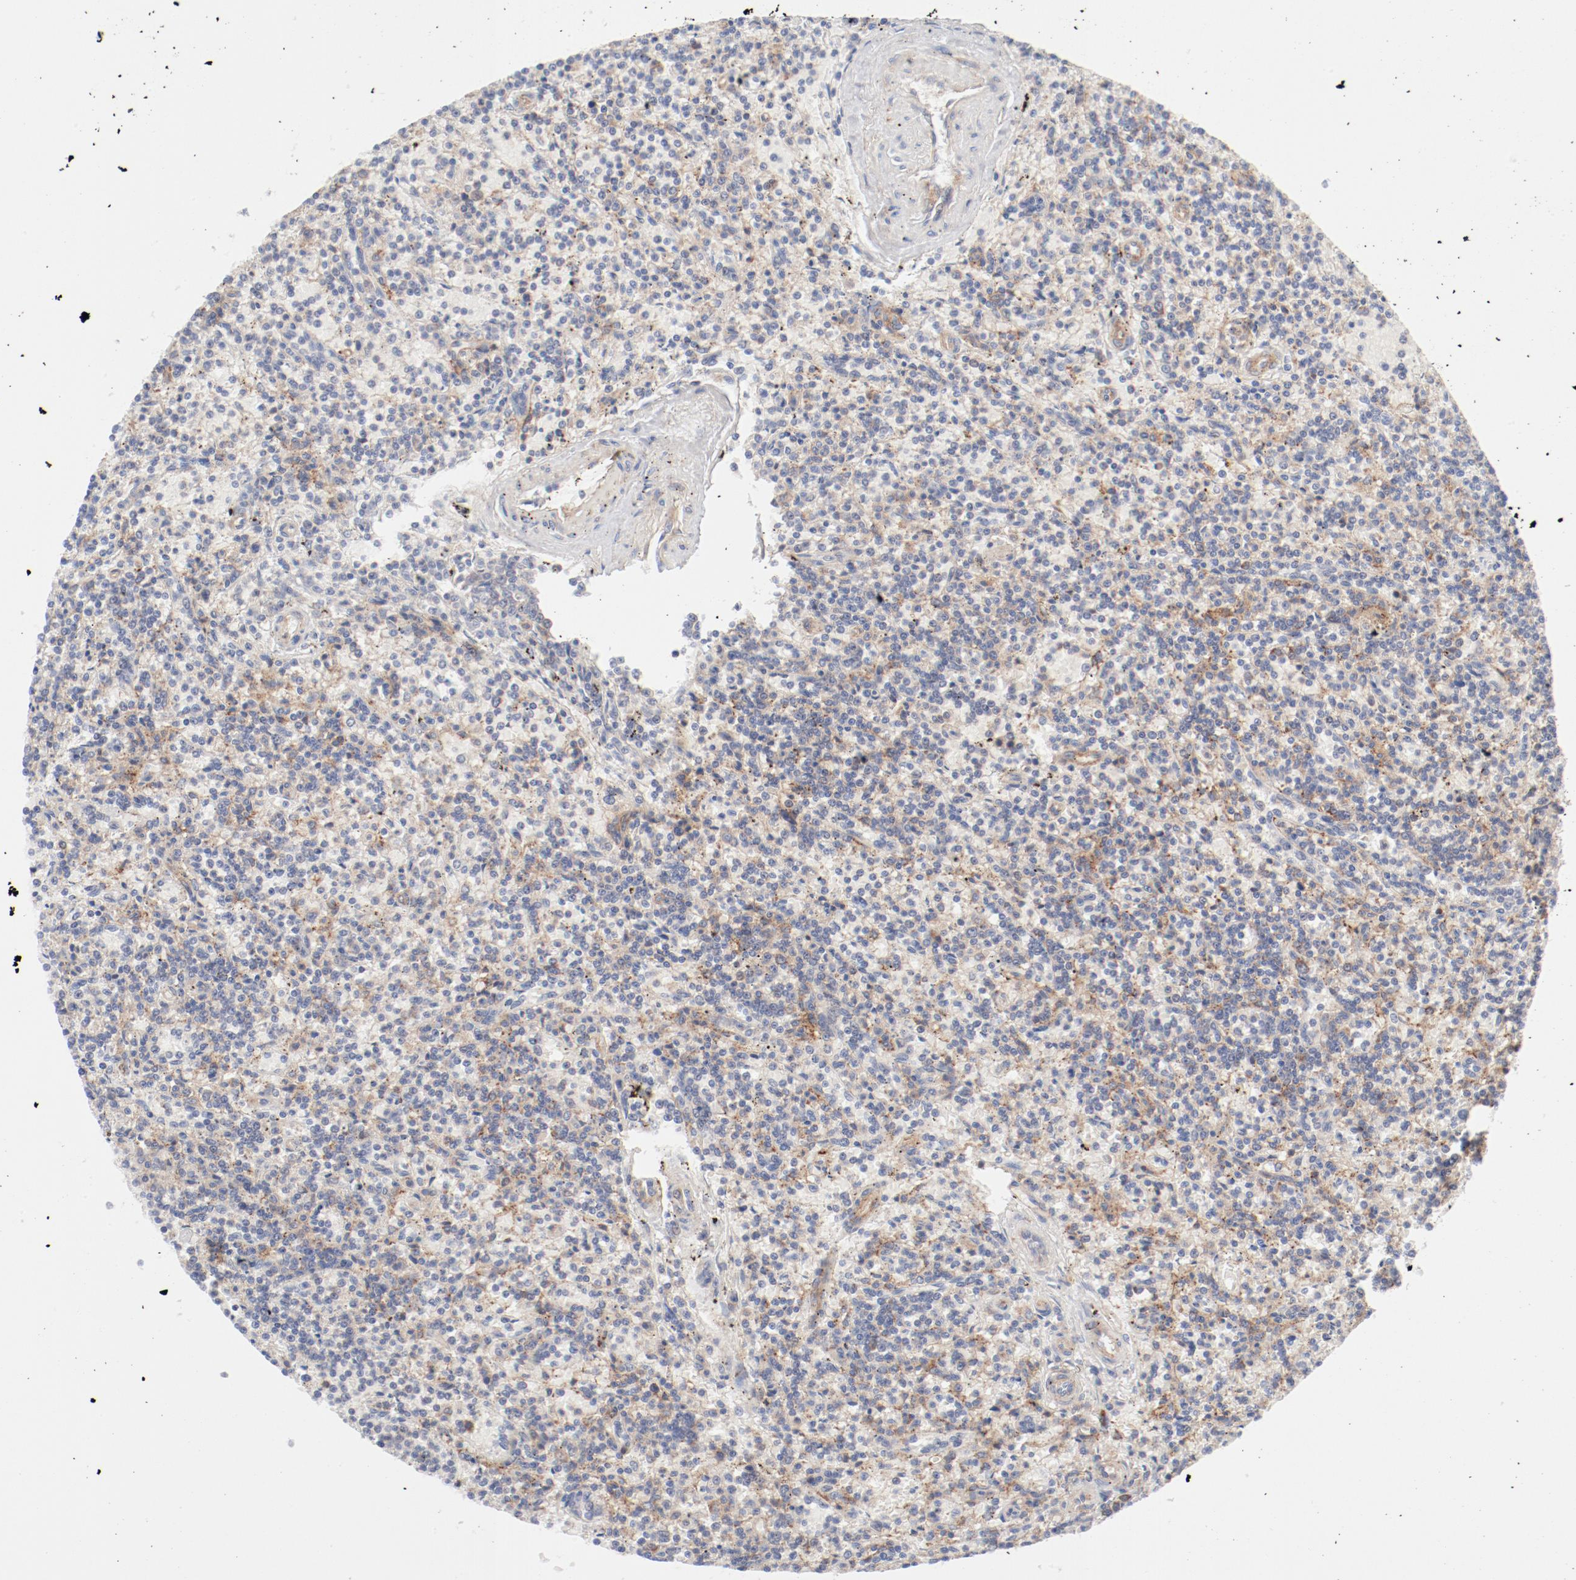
{"staining": {"intensity": "moderate", "quantity": "25%-75%", "location": "cytoplasmic/membranous"}, "tissue": "lymphoma", "cell_type": "Tumor cells", "image_type": "cancer", "snomed": [{"axis": "morphology", "description": "Malignant lymphoma, non-Hodgkin's type, Low grade"}, {"axis": "topography", "description": "Spleen"}], "caption": "Immunohistochemistry histopathology image of neoplastic tissue: human lymphoma stained using IHC shows medium levels of moderate protein expression localized specifically in the cytoplasmic/membranous of tumor cells, appearing as a cytoplasmic/membranous brown color.", "gene": "AP2A1", "patient": {"sex": "male", "age": 73}}